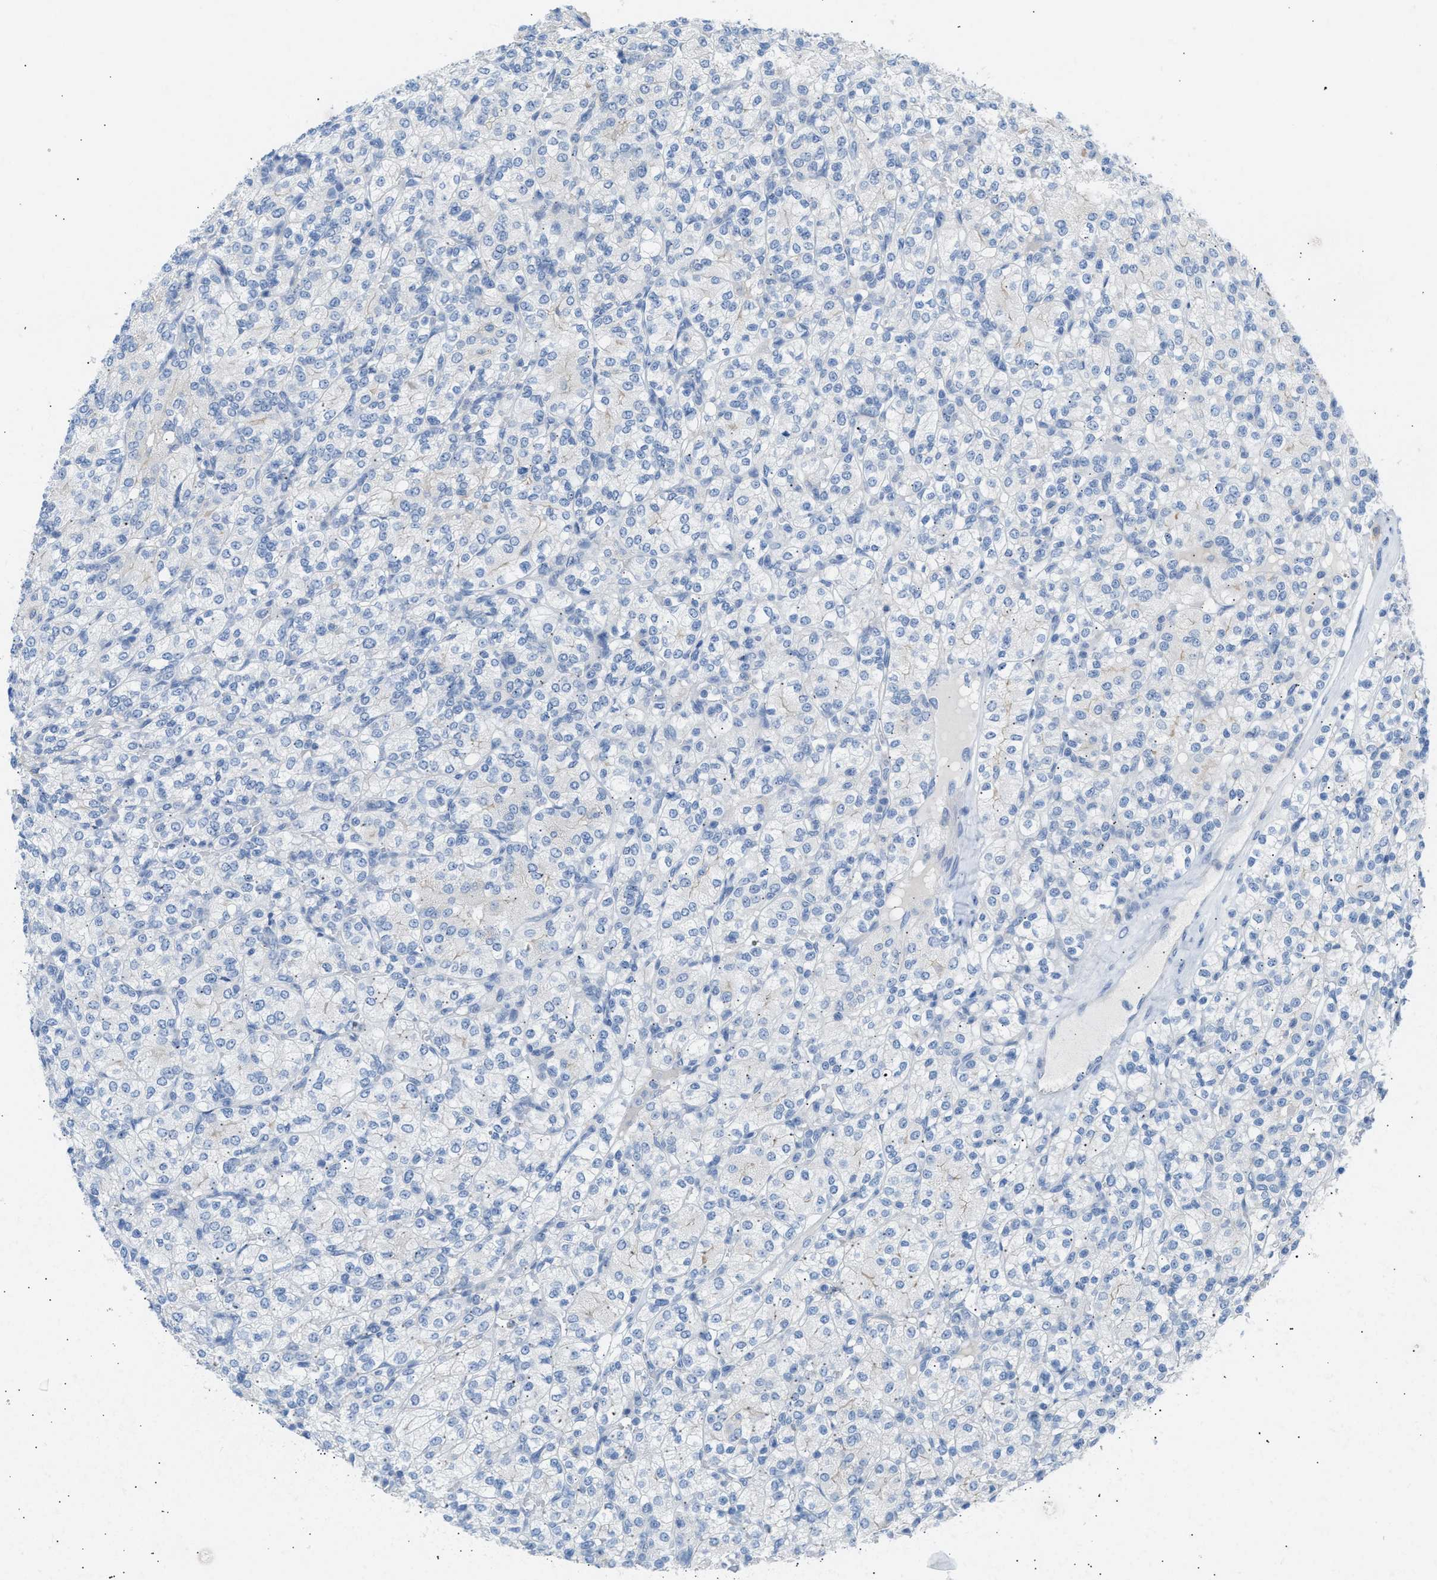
{"staining": {"intensity": "negative", "quantity": "none", "location": "none"}, "tissue": "renal cancer", "cell_type": "Tumor cells", "image_type": "cancer", "snomed": [{"axis": "morphology", "description": "Adenocarcinoma, NOS"}, {"axis": "topography", "description": "Kidney"}], "caption": "Immunohistochemistry image of adenocarcinoma (renal) stained for a protein (brown), which shows no expression in tumor cells.", "gene": "ERBB2", "patient": {"sex": "male", "age": 77}}